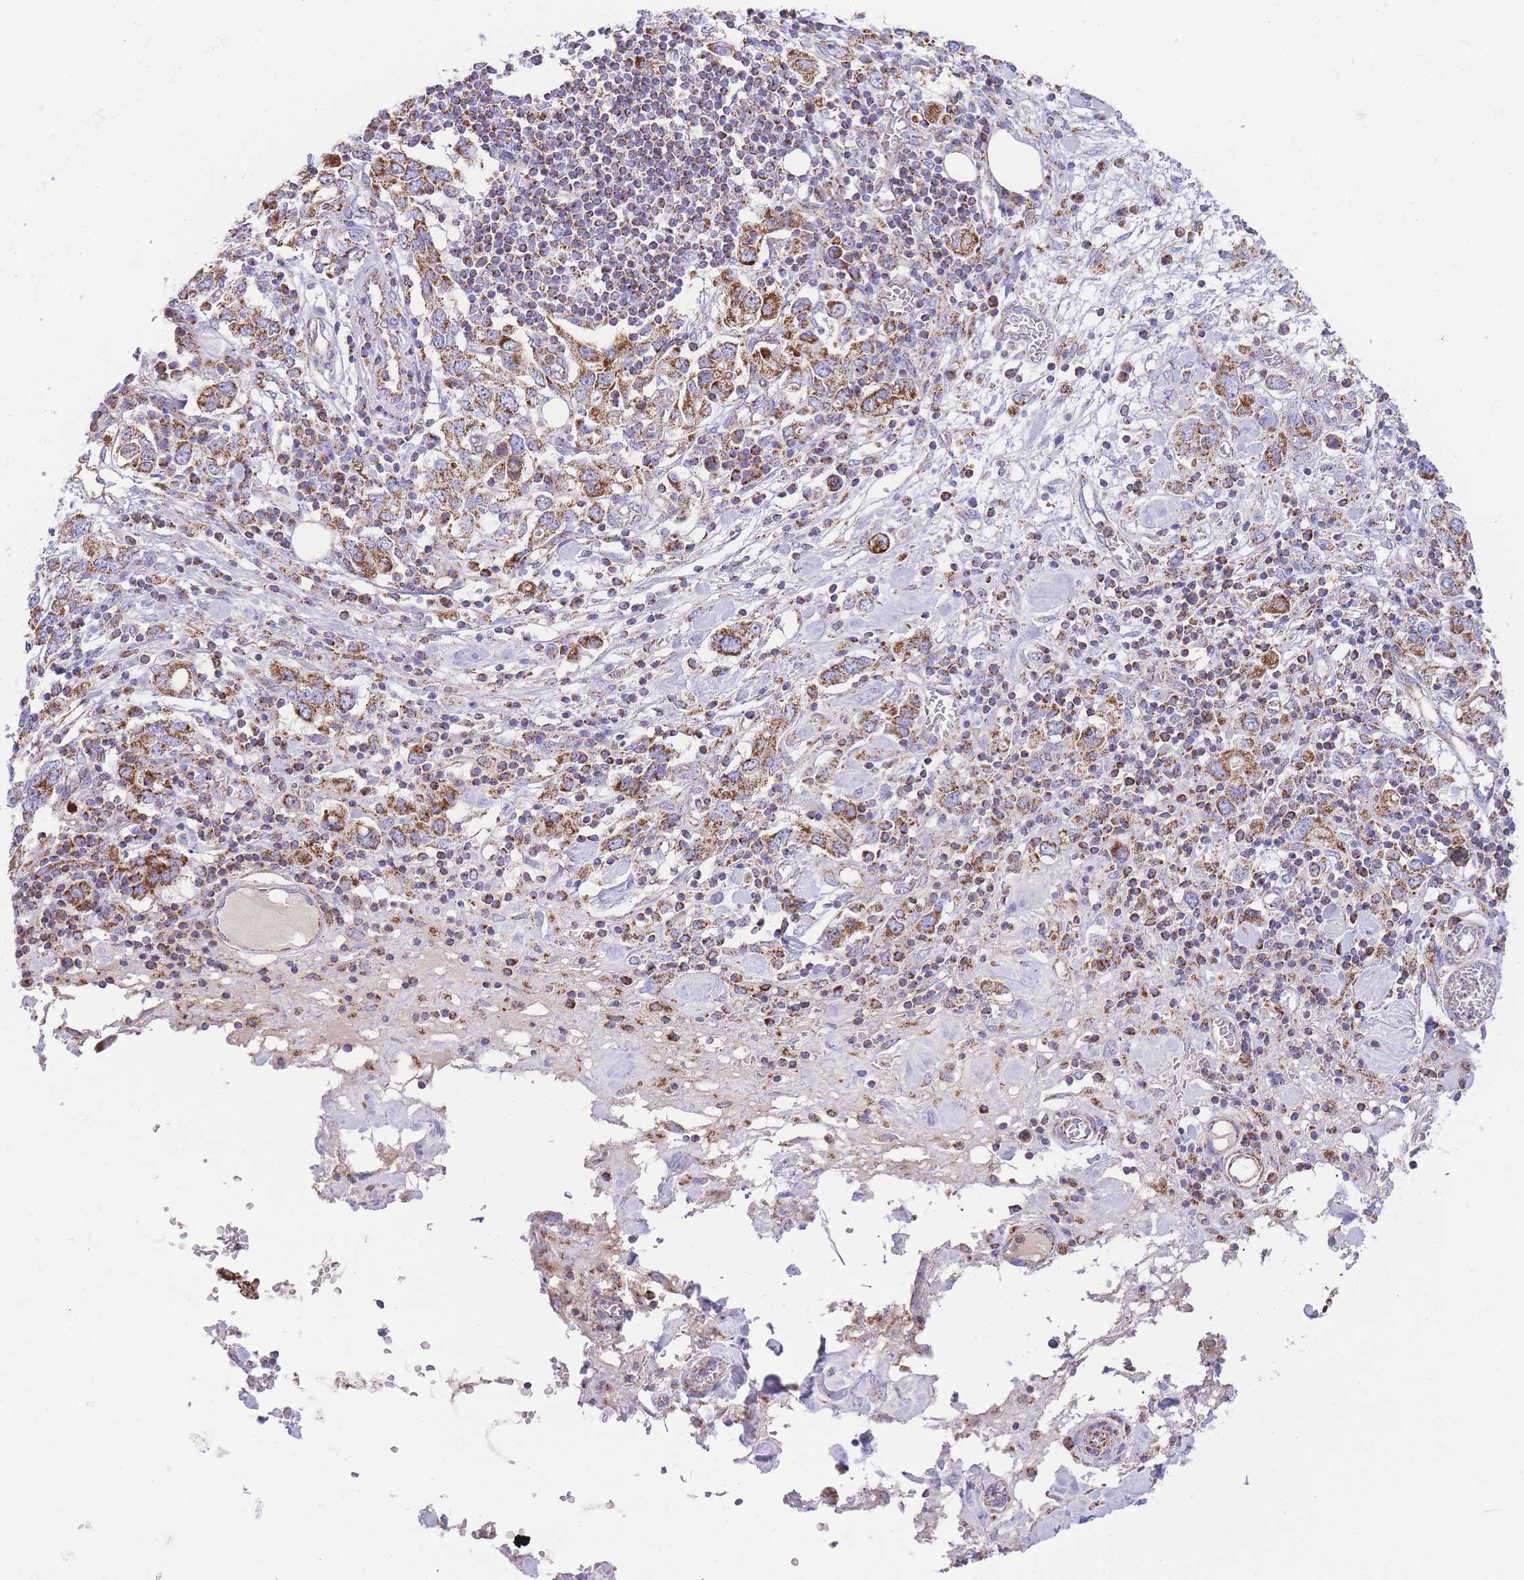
{"staining": {"intensity": "moderate", "quantity": ">75%", "location": "cytoplasmic/membranous"}, "tissue": "stomach cancer", "cell_type": "Tumor cells", "image_type": "cancer", "snomed": [{"axis": "morphology", "description": "Adenocarcinoma, NOS"}, {"axis": "topography", "description": "Stomach, upper"}, {"axis": "topography", "description": "Stomach"}], "caption": "Stomach cancer (adenocarcinoma) stained with a protein marker exhibits moderate staining in tumor cells.", "gene": "GSTM1", "patient": {"sex": "male", "age": 62}}